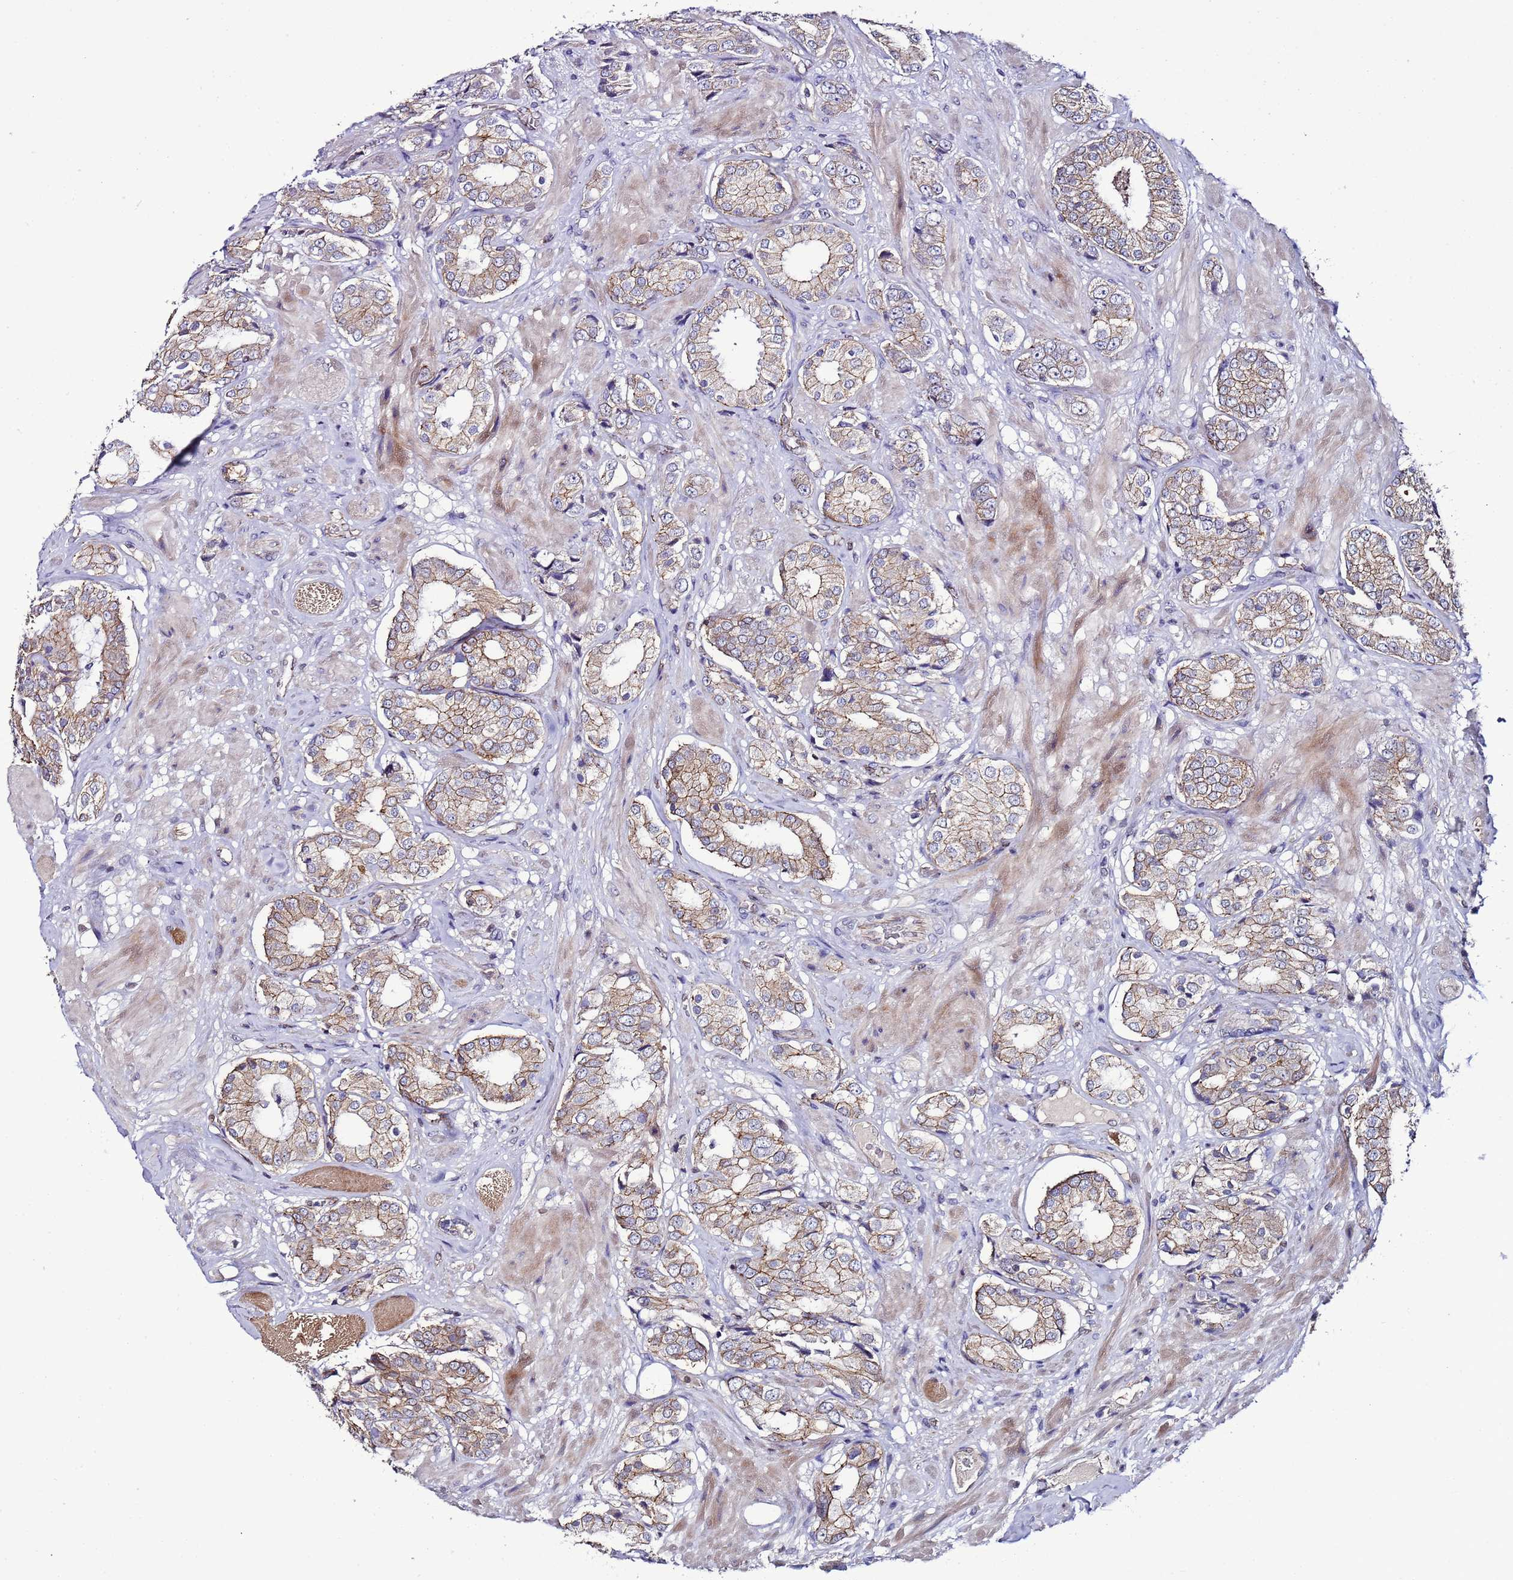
{"staining": {"intensity": "weak", "quantity": ">75%", "location": "cytoplasmic/membranous"}, "tissue": "prostate cancer", "cell_type": "Tumor cells", "image_type": "cancer", "snomed": [{"axis": "morphology", "description": "Adenocarcinoma, High grade"}, {"axis": "topography", "description": "Prostate and seminal vesicle, NOS"}], "caption": "High-grade adenocarcinoma (prostate) stained with a brown dye displays weak cytoplasmic/membranous positive staining in approximately >75% of tumor cells.", "gene": "TENM3", "patient": {"sex": "male", "age": 64}}